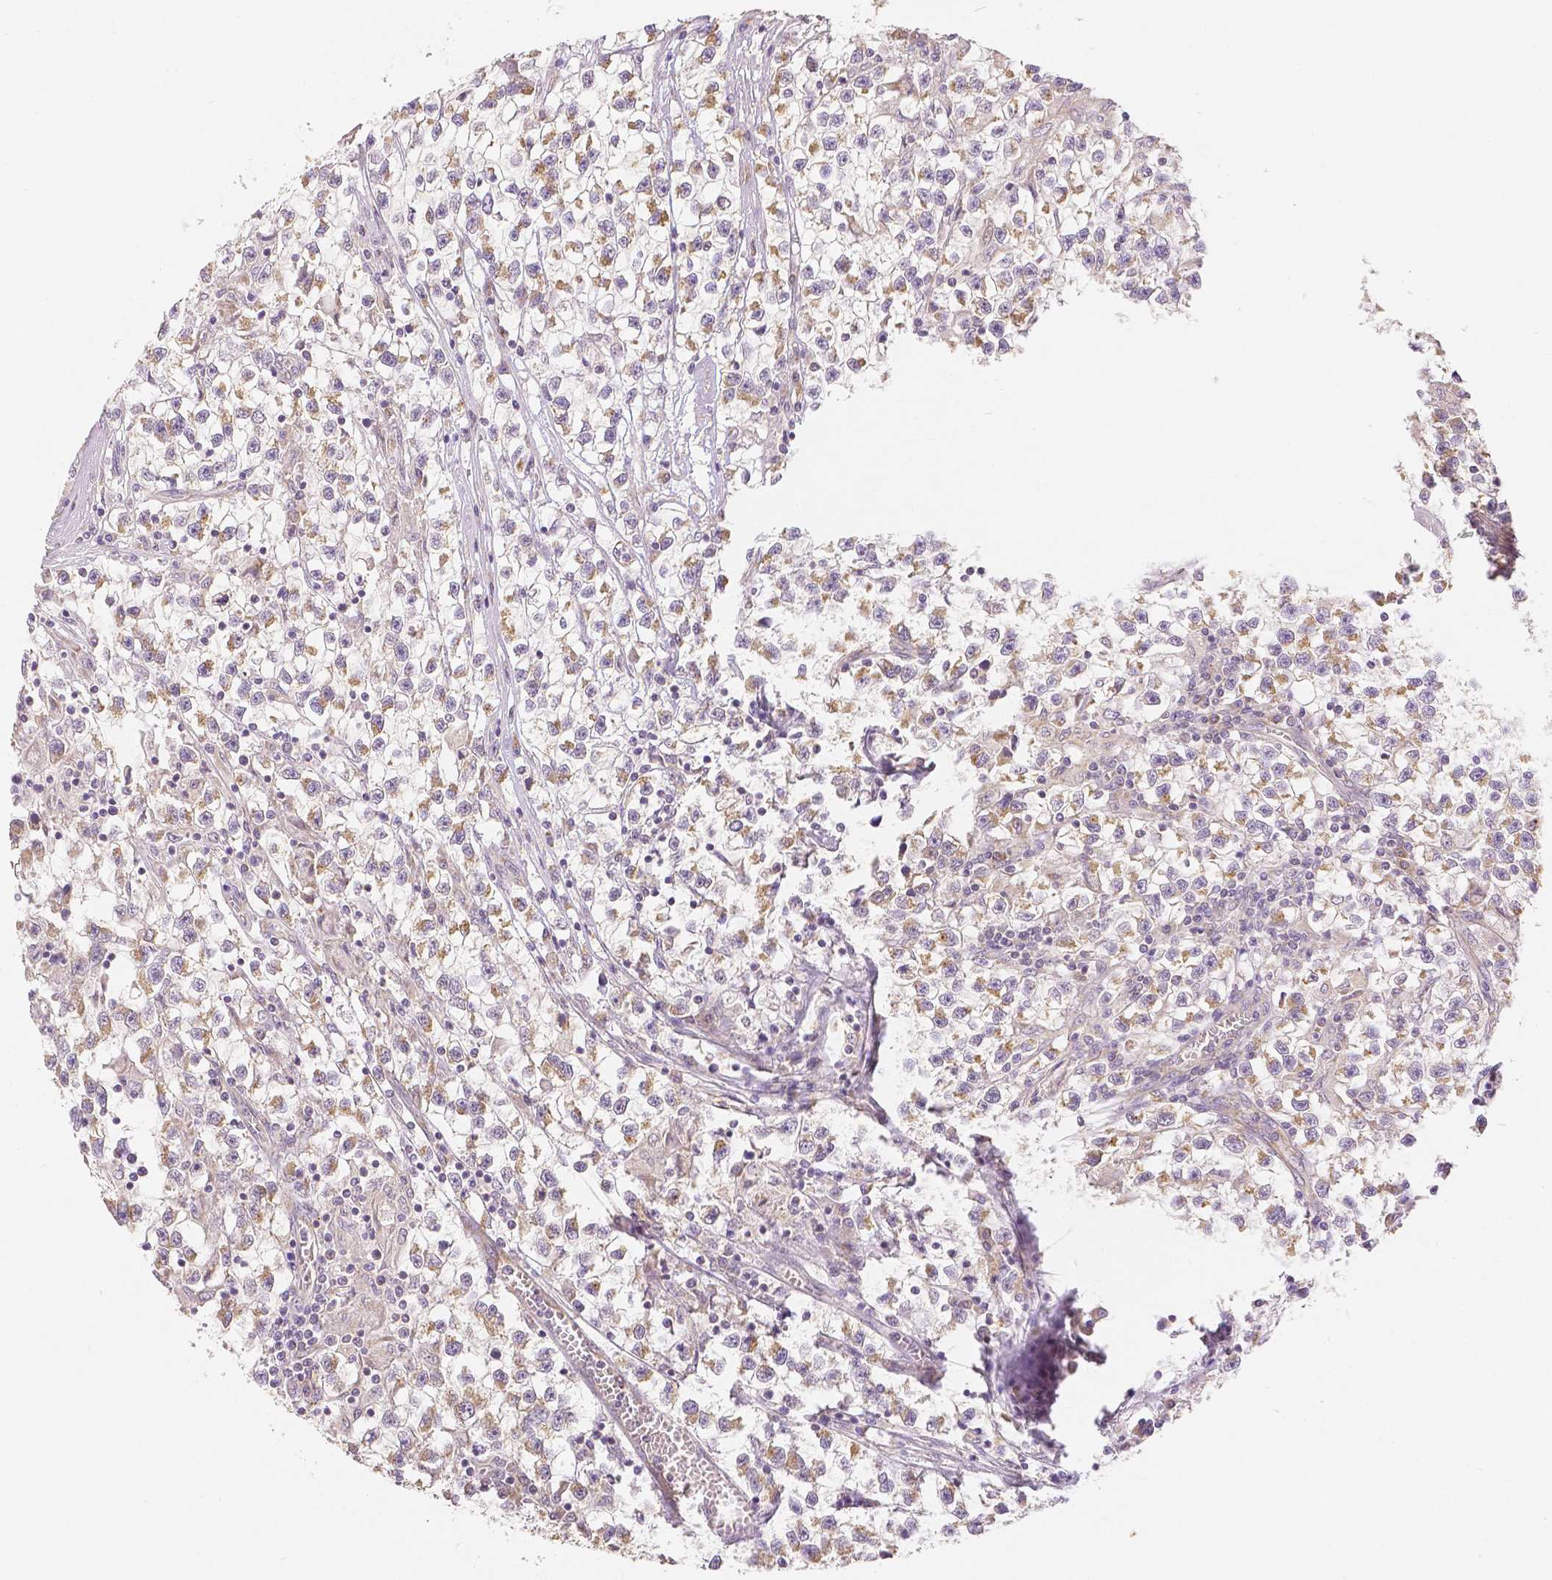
{"staining": {"intensity": "moderate", "quantity": "25%-75%", "location": "cytoplasmic/membranous"}, "tissue": "testis cancer", "cell_type": "Tumor cells", "image_type": "cancer", "snomed": [{"axis": "morphology", "description": "Seminoma, NOS"}, {"axis": "topography", "description": "Testis"}], "caption": "Protein staining exhibits moderate cytoplasmic/membranous positivity in approximately 25%-75% of tumor cells in testis cancer.", "gene": "RHOT1", "patient": {"sex": "male", "age": 31}}